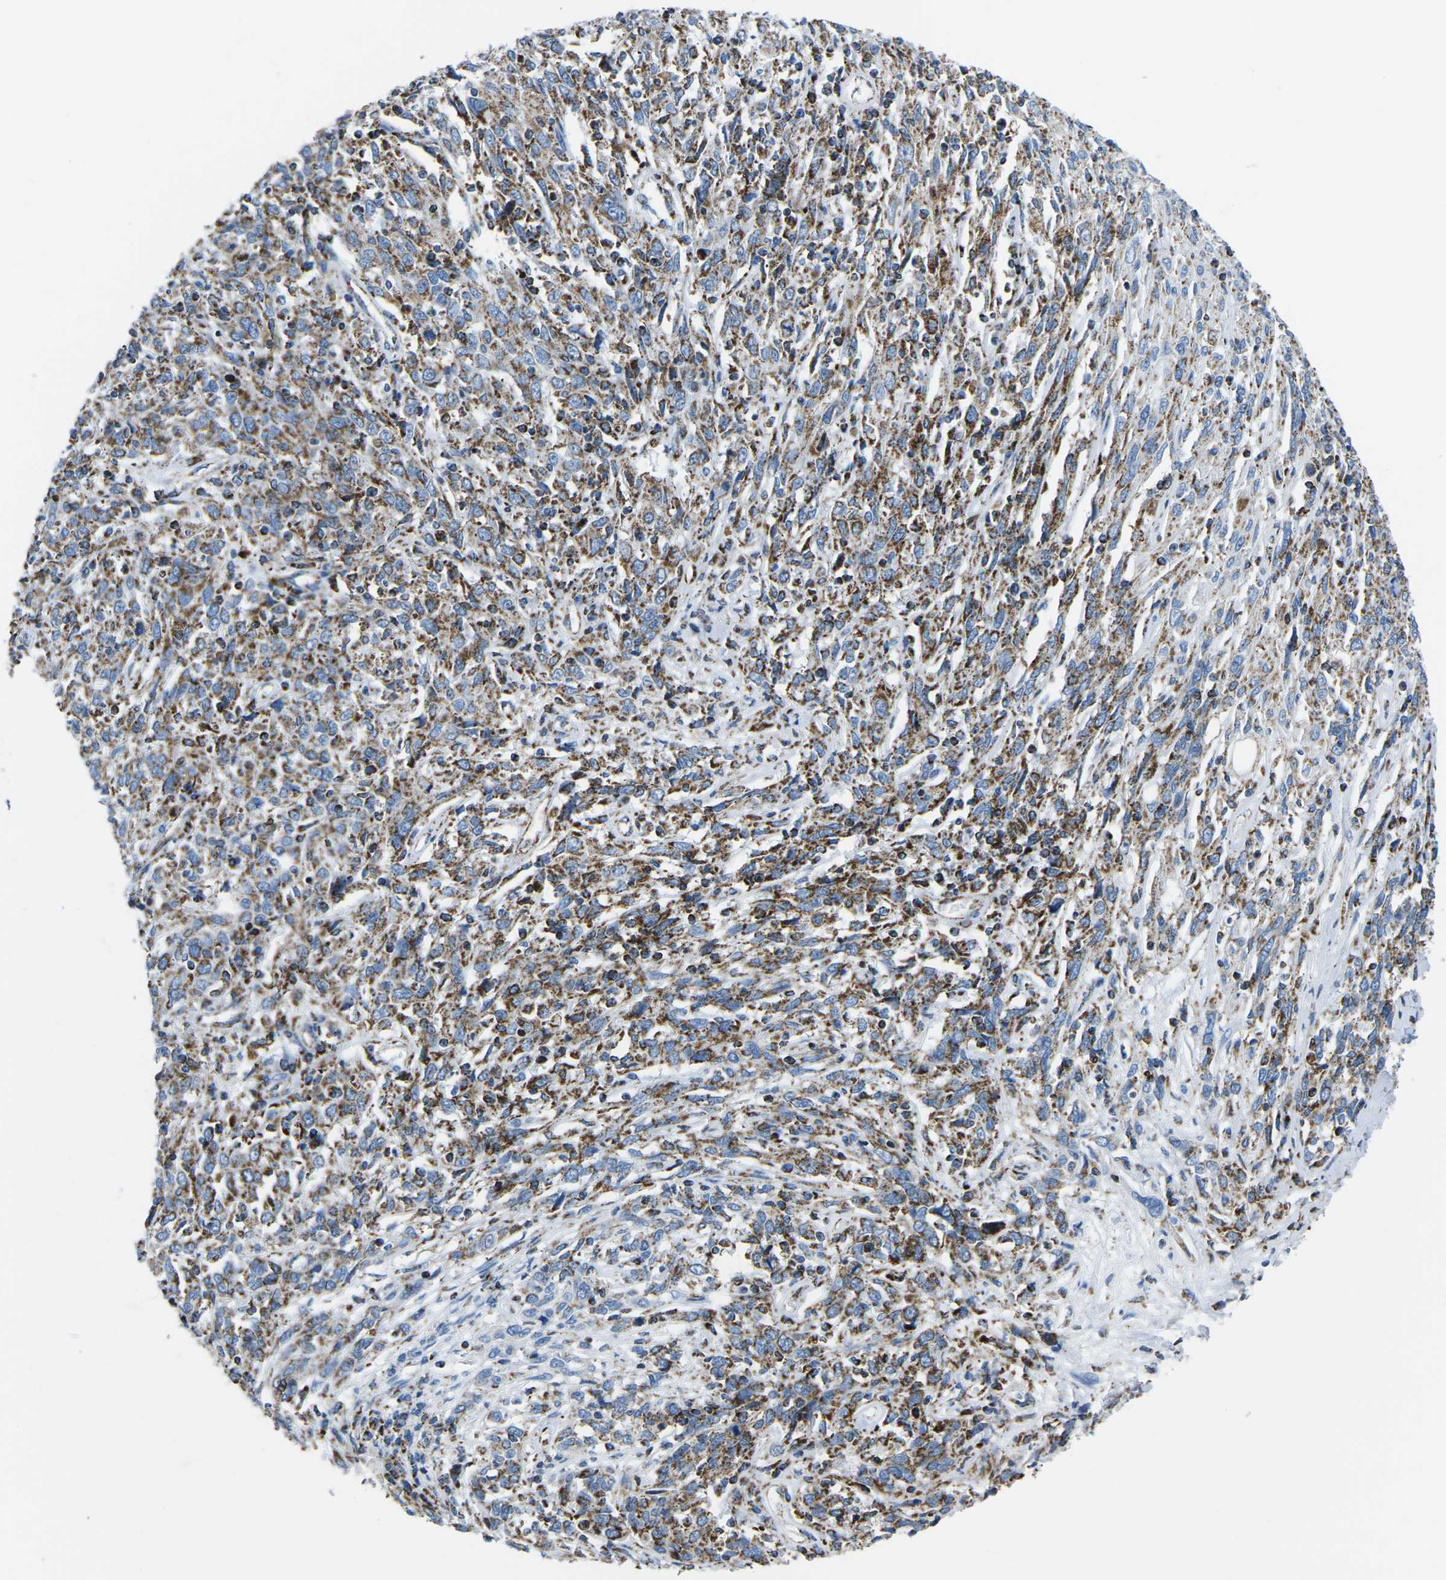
{"staining": {"intensity": "strong", "quantity": "25%-75%", "location": "cytoplasmic/membranous"}, "tissue": "cervical cancer", "cell_type": "Tumor cells", "image_type": "cancer", "snomed": [{"axis": "morphology", "description": "Squamous cell carcinoma, NOS"}, {"axis": "topography", "description": "Cervix"}], "caption": "Immunohistochemical staining of squamous cell carcinoma (cervical) demonstrates strong cytoplasmic/membranous protein expression in about 25%-75% of tumor cells. (brown staining indicates protein expression, while blue staining denotes nuclei).", "gene": "COX6C", "patient": {"sex": "female", "age": 46}}